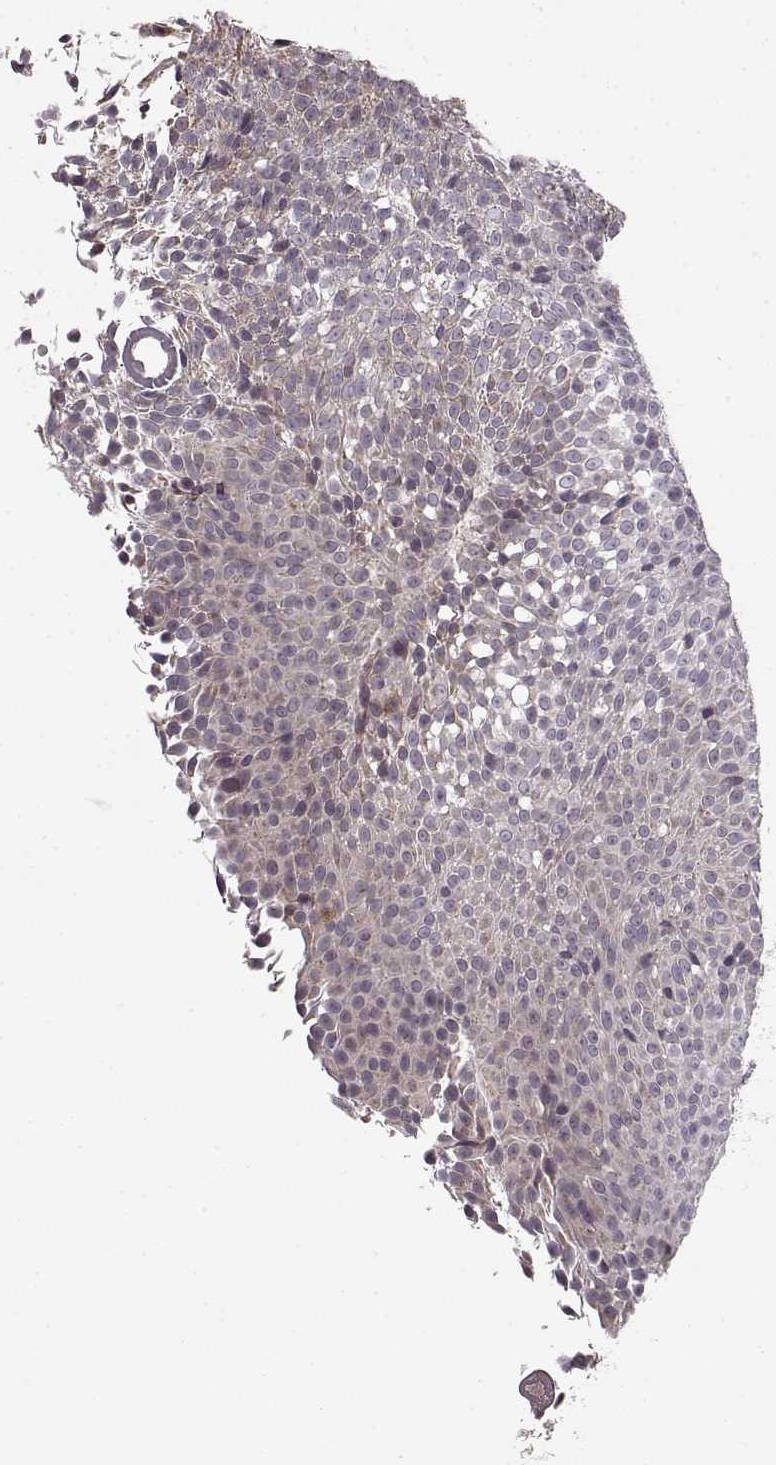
{"staining": {"intensity": "negative", "quantity": "none", "location": "none"}, "tissue": "urothelial cancer", "cell_type": "Tumor cells", "image_type": "cancer", "snomed": [{"axis": "morphology", "description": "Urothelial carcinoma, Low grade"}, {"axis": "topography", "description": "Urinary bladder"}], "caption": "This is a histopathology image of immunohistochemistry staining of urothelial cancer, which shows no expression in tumor cells.", "gene": "HMMR", "patient": {"sex": "male", "age": 77}}